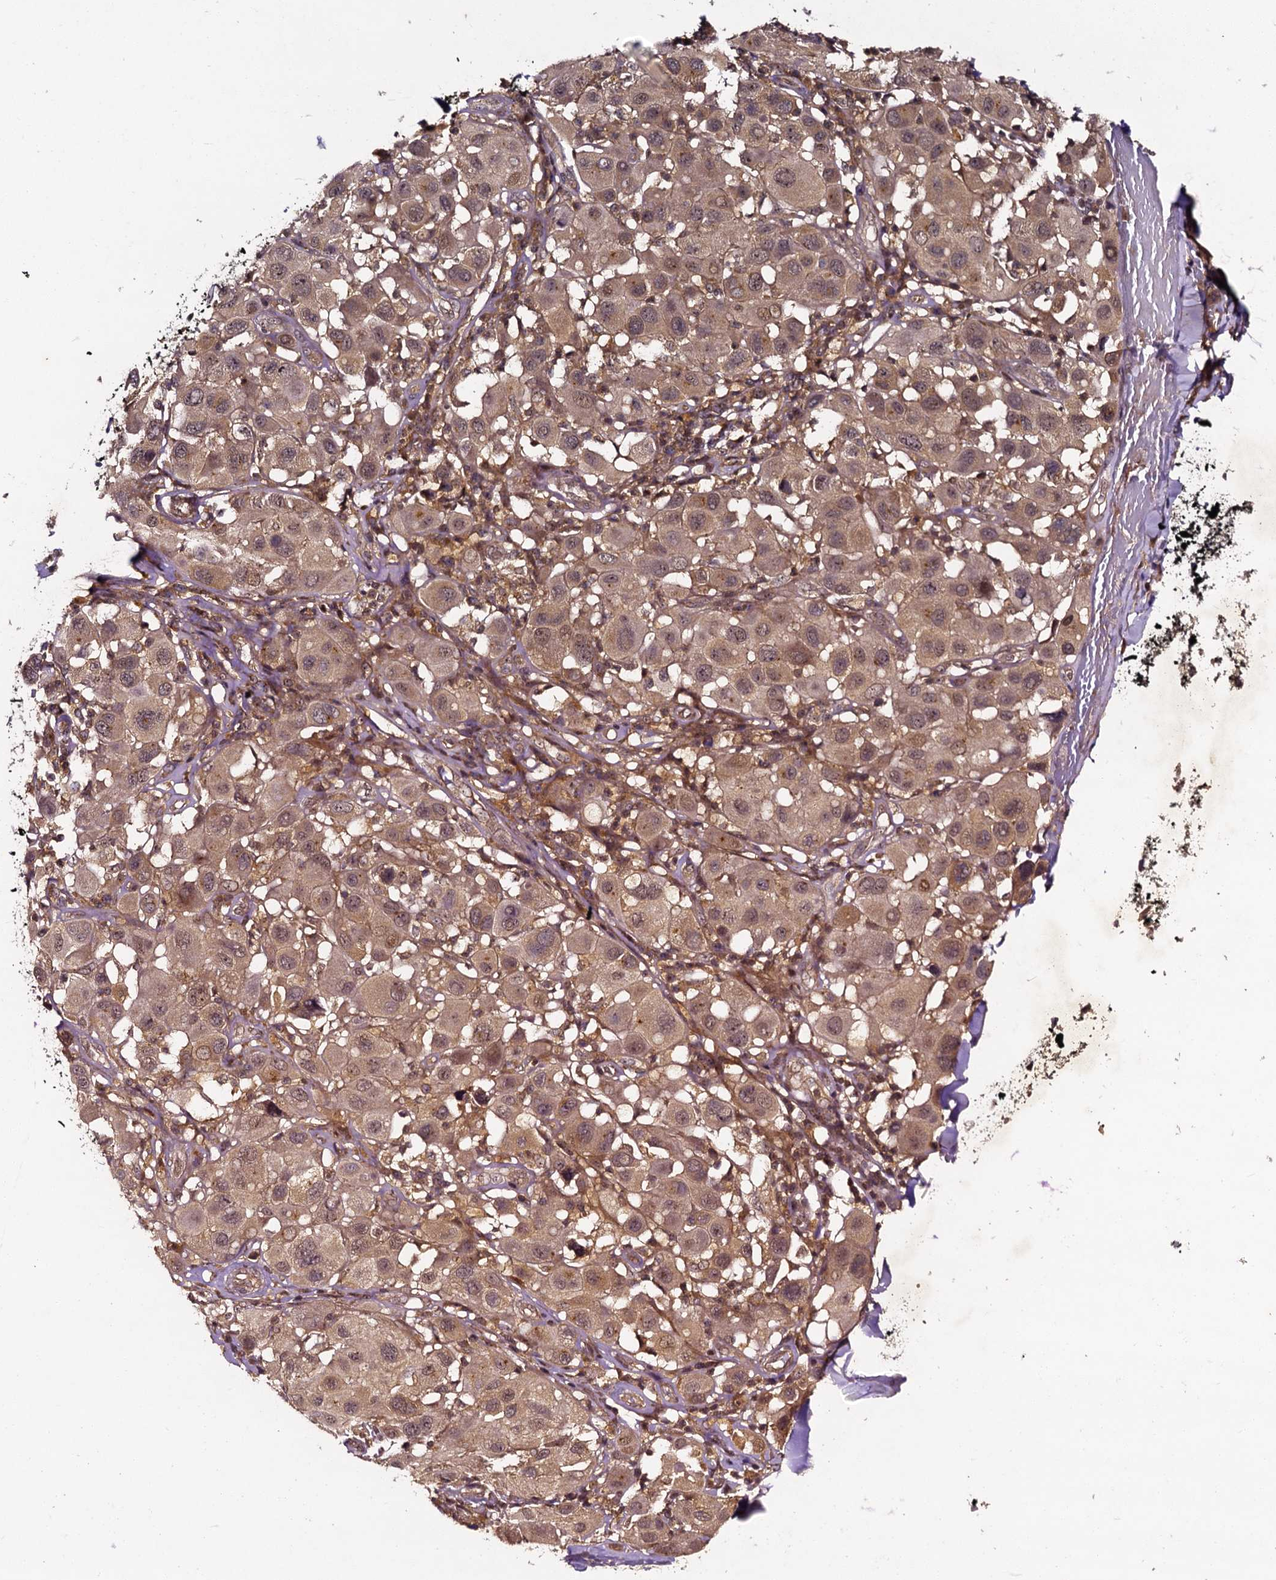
{"staining": {"intensity": "moderate", "quantity": ">75%", "location": "cytoplasmic/membranous,nuclear"}, "tissue": "melanoma", "cell_type": "Tumor cells", "image_type": "cancer", "snomed": [{"axis": "morphology", "description": "Malignant melanoma, Metastatic site"}, {"axis": "topography", "description": "Skin"}], "caption": "The micrograph demonstrates immunohistochemical staining of malignant melanoma (metastatic site). There is moderate cytoplasmic/membranous and nuclear positivity is identified in about >75% of tumor cells. (DAB (3,3'-diaminobenzidine) IHC with brightfield microscopy, high magnification).", "gene": "KXD1", "patient": {"sex": "male", "age": 41}}